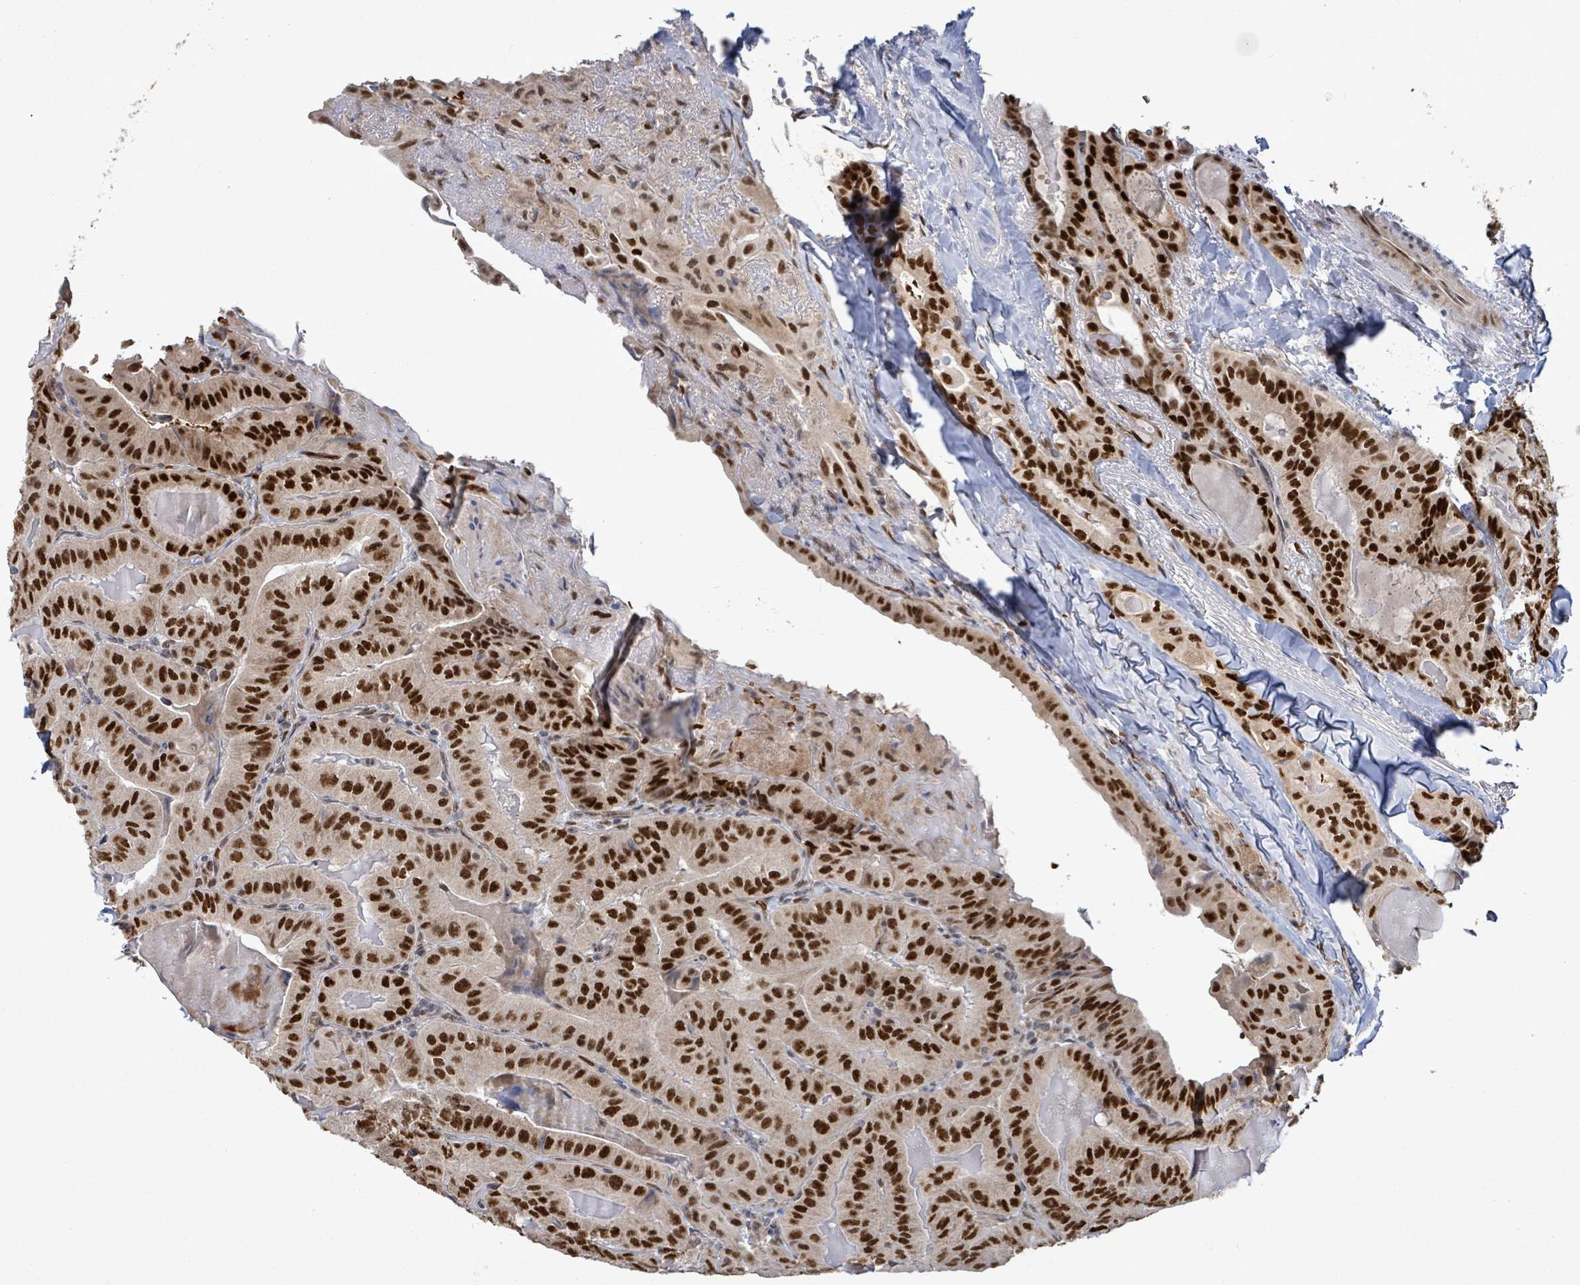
{"staining": {"intensity": "strong", "quantity": ">75%", "location": "nuclear"}, "tissue": "thyroid cancer", "cell_type": "Tumor cells", "image_type": "cancer", "snomed": [{"axis": "morphology", "description": "Papillary adenocarcinoma, NOS"}, {"axis": "topography", "description": "Thyroid gland"}], "caption": "Thyroid cancer (papillary adenocarcinoma) stained with a protein marker exhibits strong staining in tumor cells.", "gene": "PATZ1", "patient": {"sex": "female", "age": 68}}